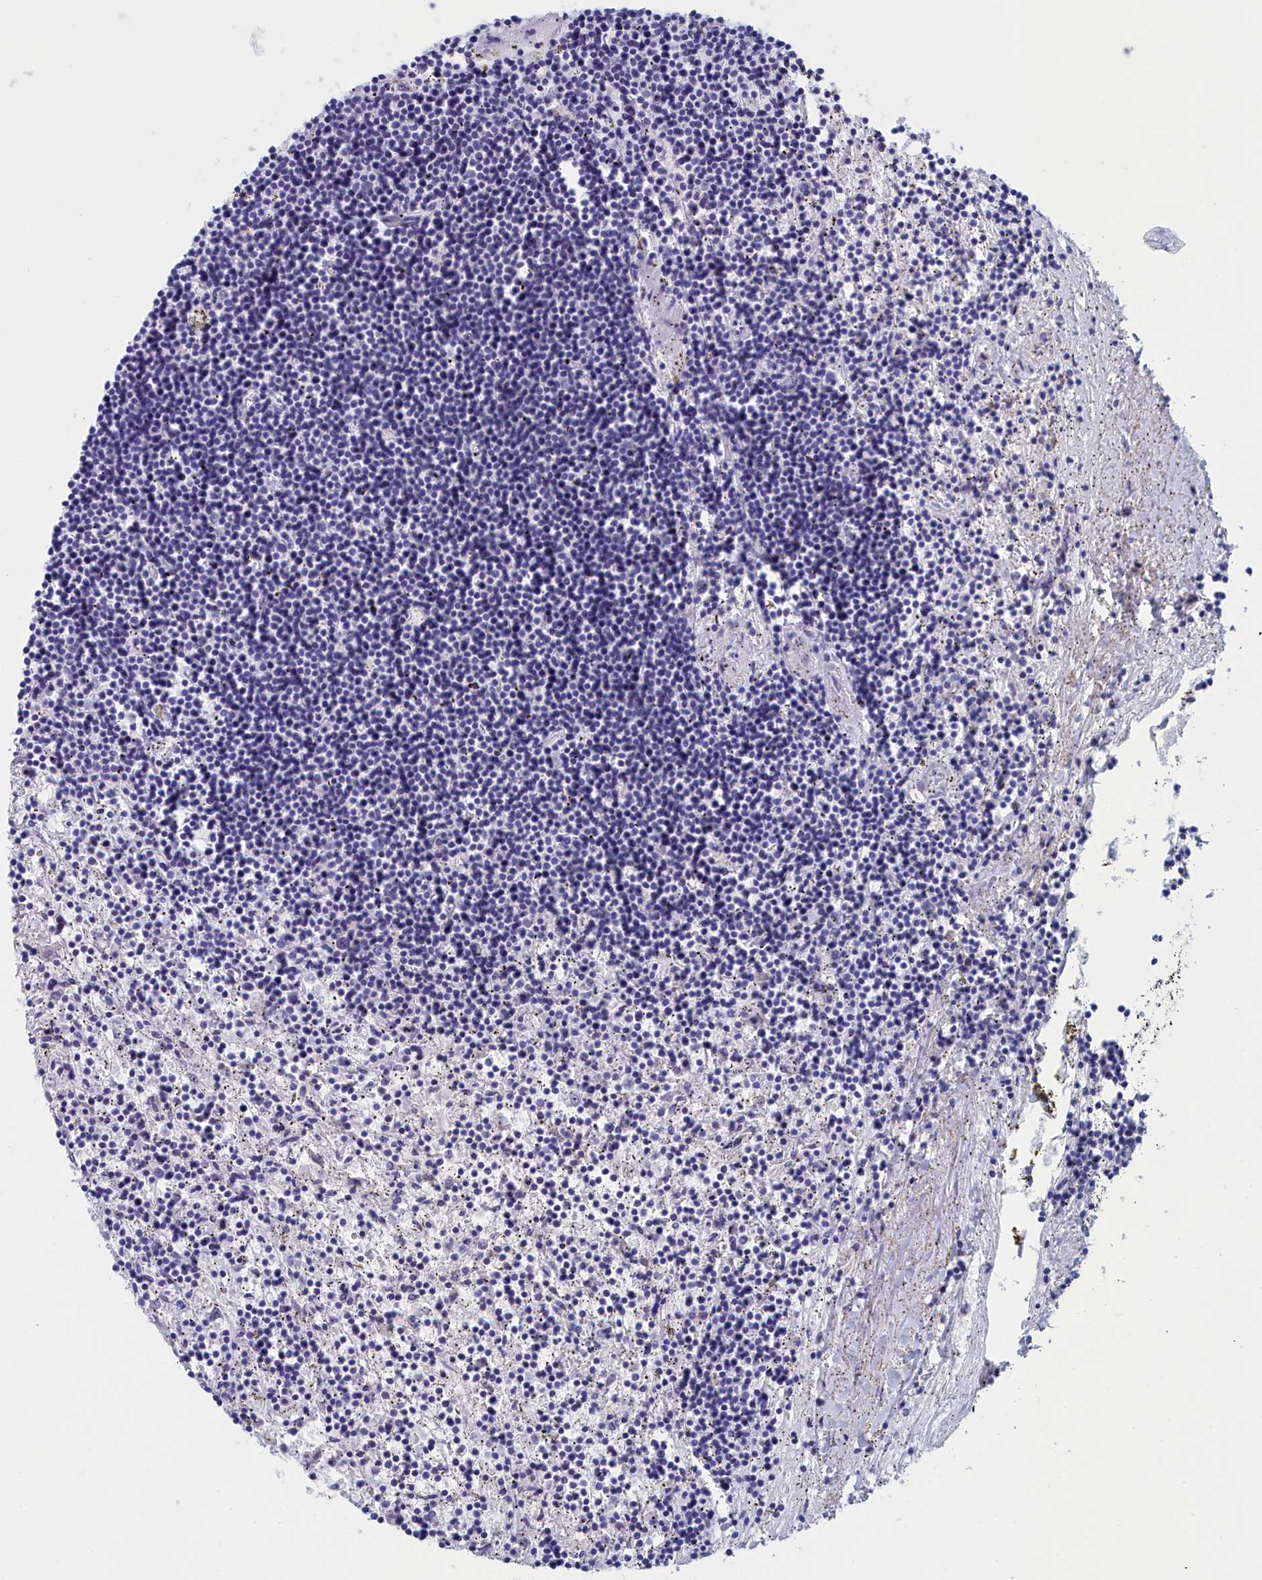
{"staining": {"intensity": "negative", "quantity": "none", "location": "none"}, "tissue": "lymphoma", "cell_type": "Tumor cells", "image_type": "cancer", "snomed": [{"axis": "morphology", "description": "Malignant lymphoma, non-Hodgkin's type, Low grade"}, {"axis": "topography", "description": "Spleen"}], "caption": "DAB (3,3'-diaminobenzidine) immunohistochemical staining of low-grade malignant lymphoma, non-Hodgkin's type exhibits no significant staining in tumor cells. Nuclei are stained in blue.", "gene": "ANKRD2", "patient": {"sex": "male", "age": 76}}